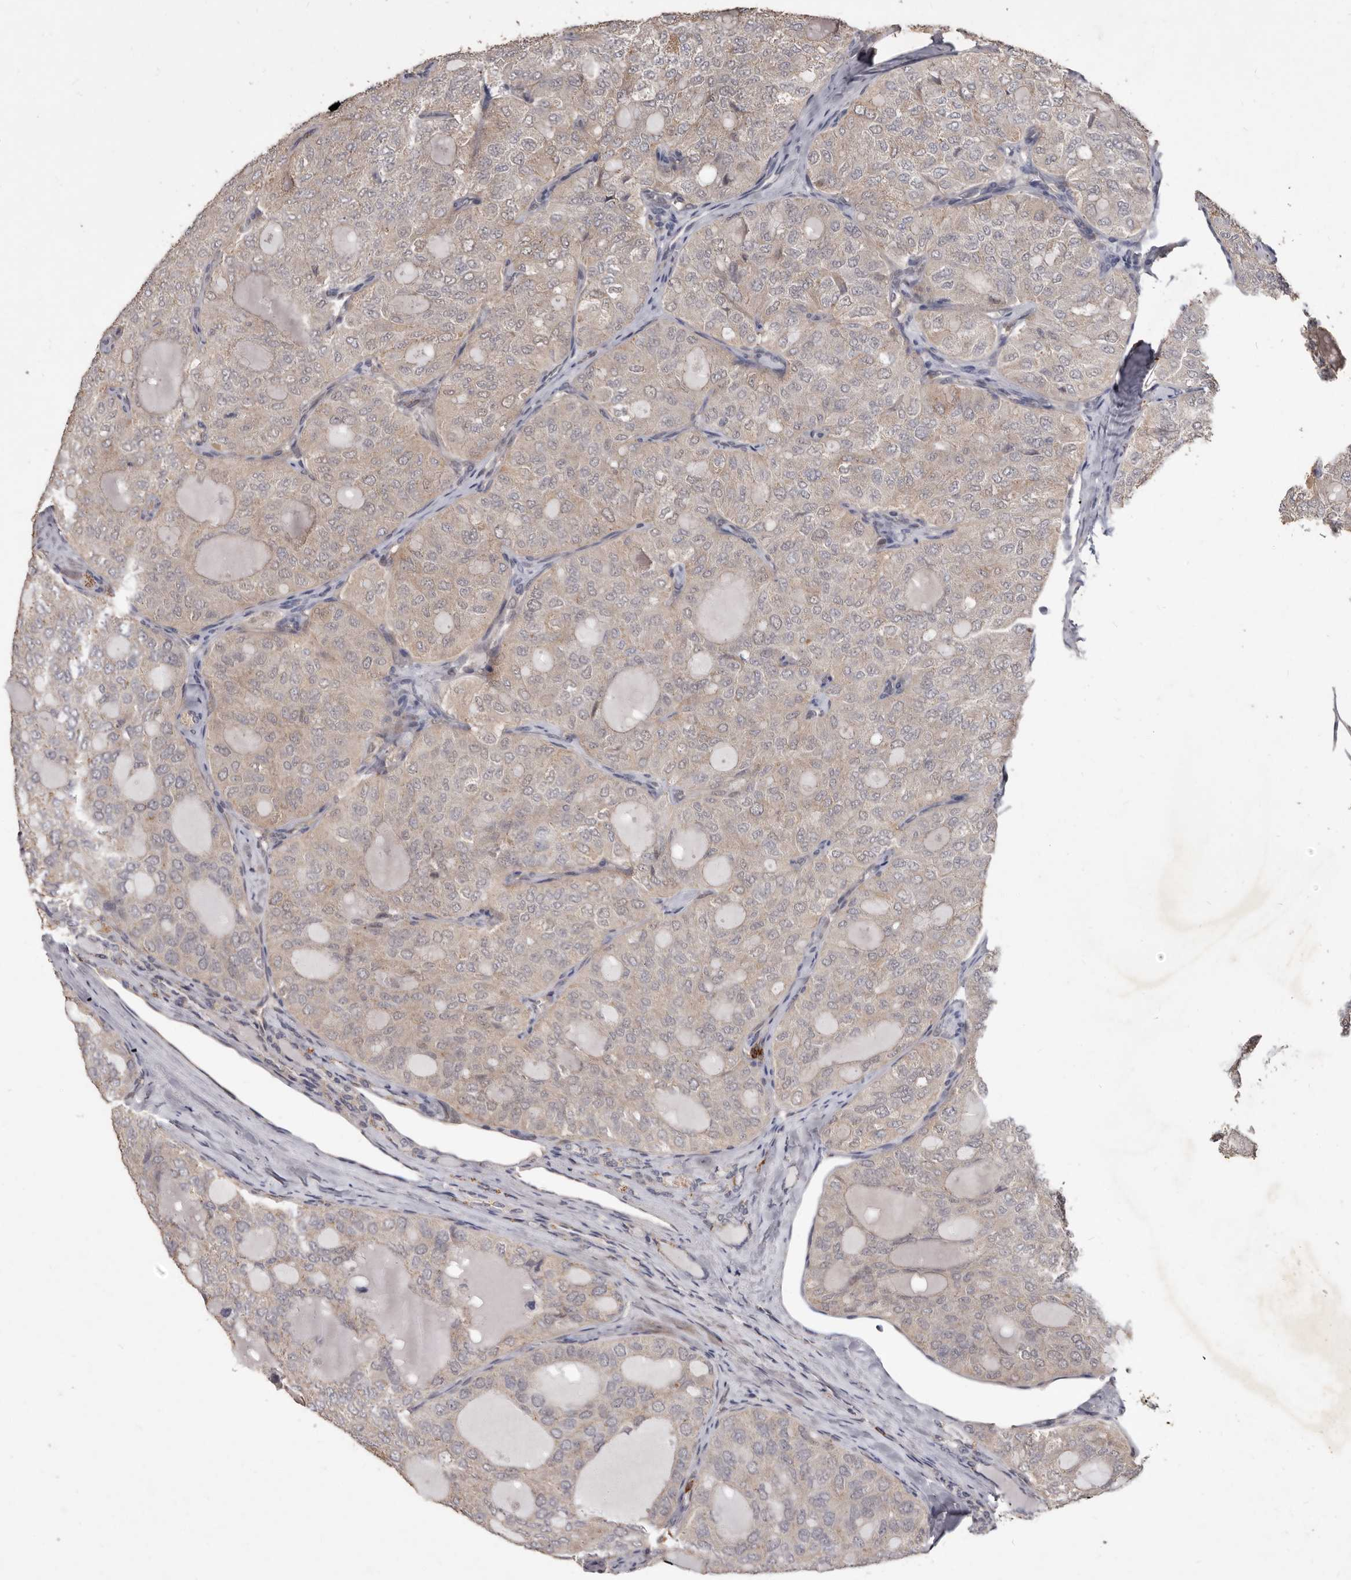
{"staining": {"intensity": "weak", "quantity": "<25%", "location": "cytoplasmic/membranous"}, "tissue": "thyroid cancer", "cell_type": "Tumor cells", "image_type": "cancer", "snomed": [{"axis": "morphology", "description": "Follicular adenoma carcinoma, NOS"}, {"axis": "topography", "description": "Thyroid gland"}], "caption": "A histopathology image of thyroid cancer (follicular adenoma carcinoma) stained for a protein reveals no brown staining in tumor cells.", "gene": "ACLY", "patient": {"sex": "male", "age": 75}}